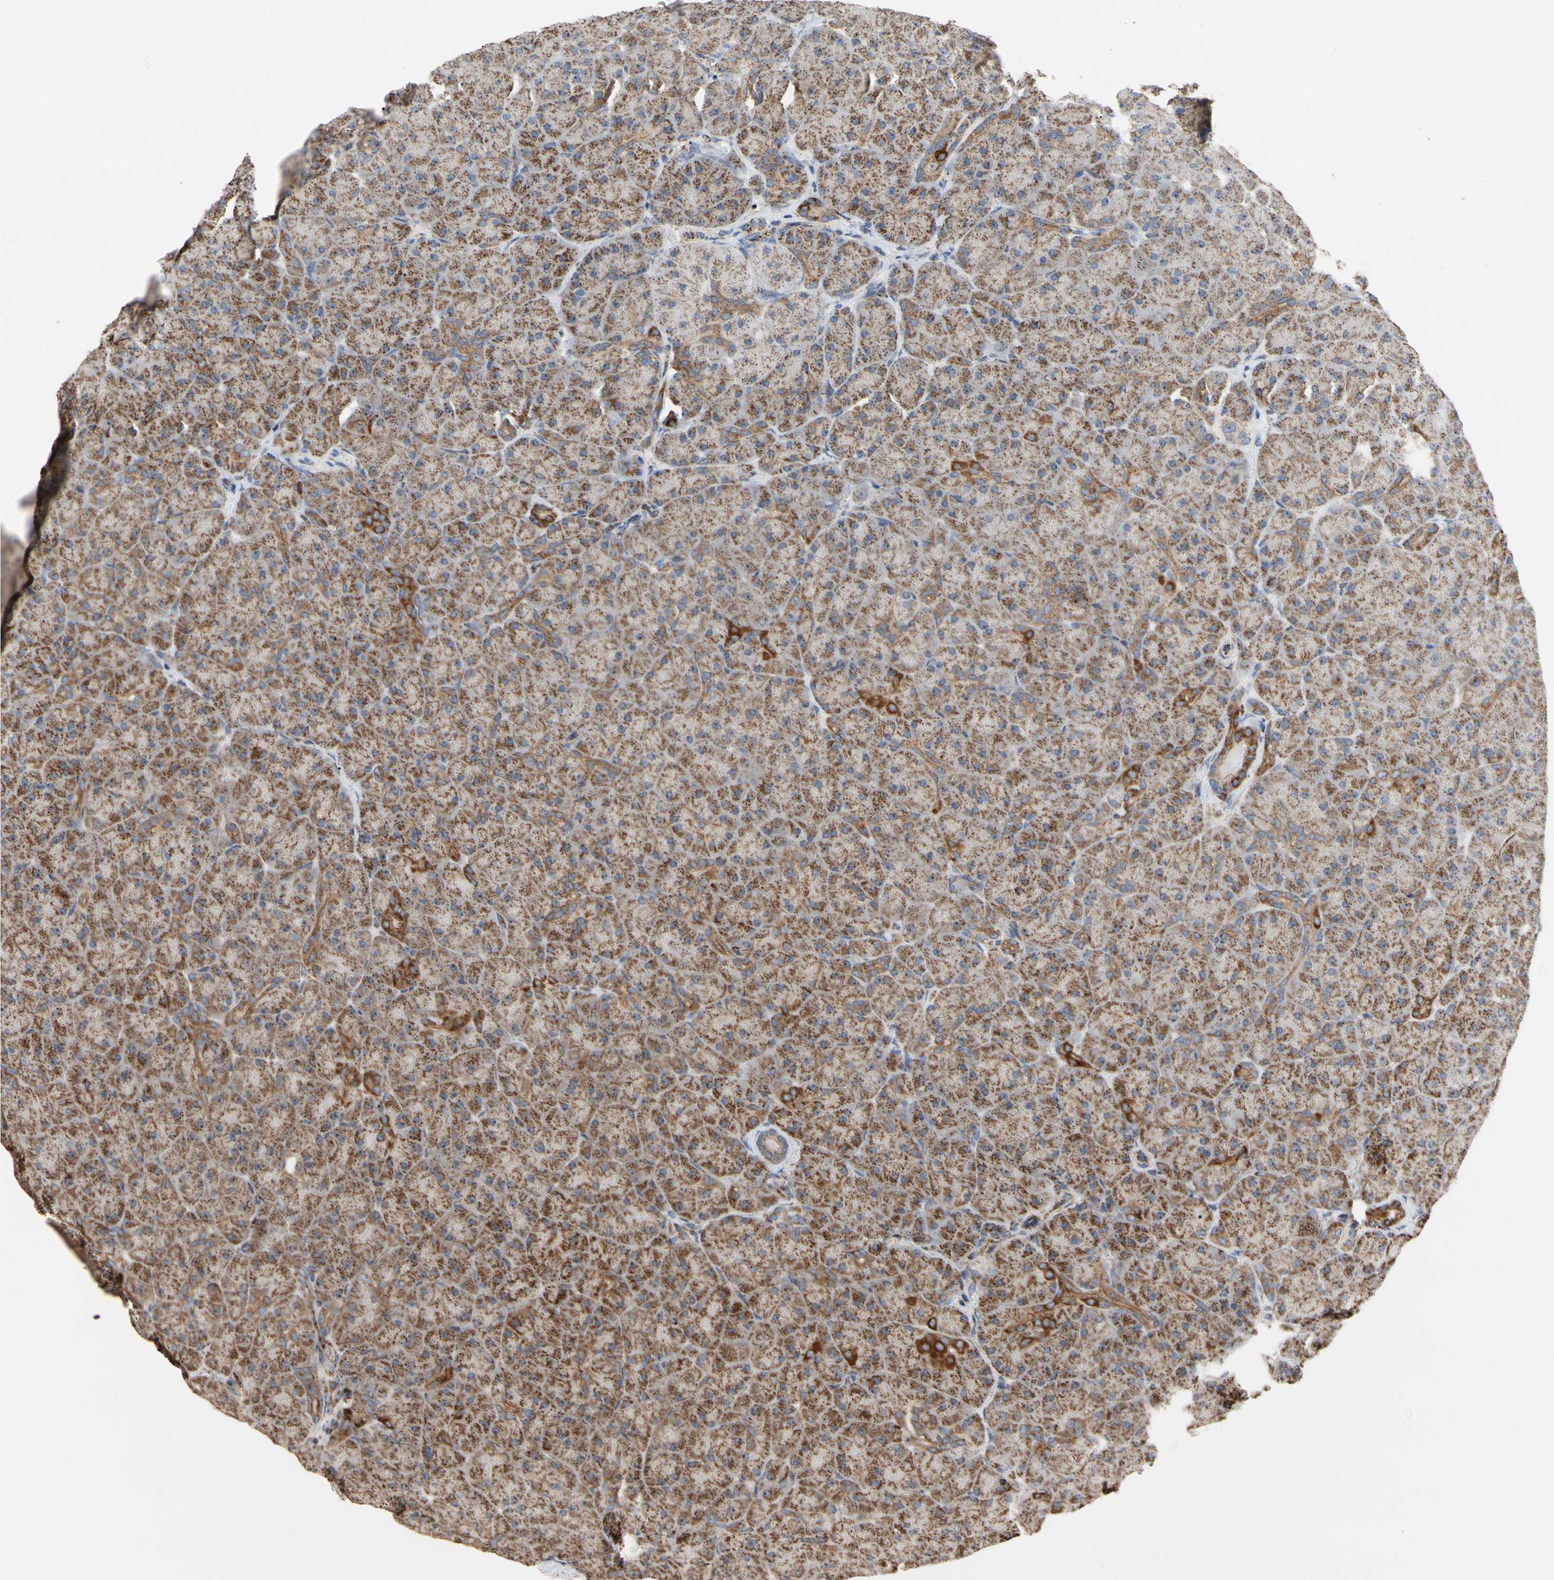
{"staining": {"intensity": "strong", "quantity": ">75%", "location": "cytoplasmic/membranous"}, "tissue": "pancreas", "cell_type": "Exocrine glandular cells", "image_type": "normal", "snomed": [{"axis": "morphology", "description": "Normal tissue, NOS"}, {"axis": "topography", "description": "Pancreas"}], "caption": "Human pancreas stained with a brown dye displays strong cytoplasmic/membranous positive staining in about >75% of exocrine glandular cells.", "gene": "FAM110B", "patient": {"sex": "male", "age": 66}}